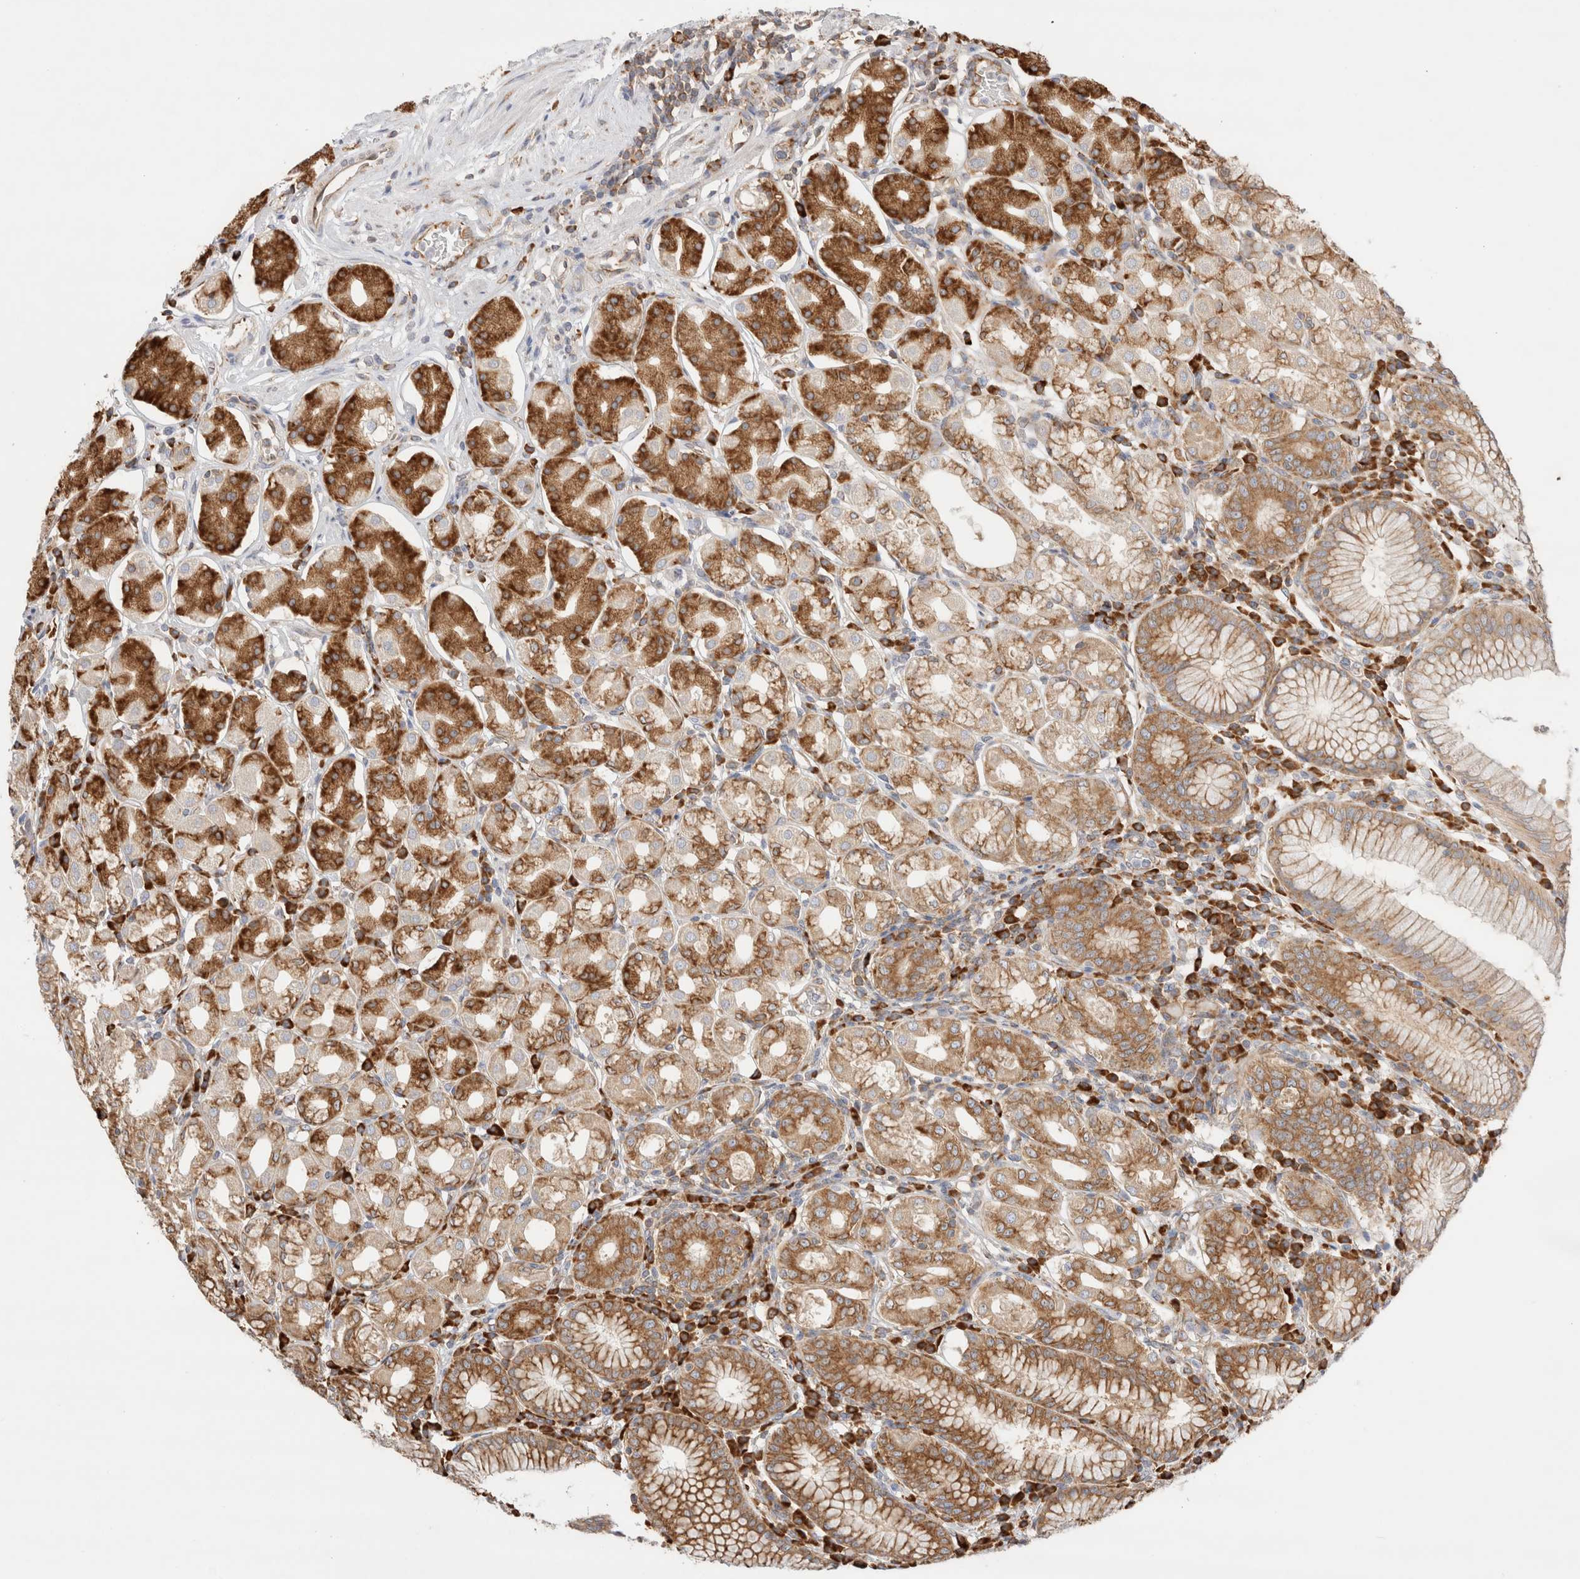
{"staining": {"intensity": "strong", "quantity": ">75%", "location": "cytoplasmic/membranous"}, "tissue": "stomach", "cell_type": "Glandular cells", "image_type": "normal", "snomed": [{"axis": "morphology", "description": "Normal tissue, NOS"}, {"axis": "topography", "description": "Stomach"}, {"axis": "topography", "description": "Stomach, lower"}], "caption": "Stomach stained with DAB (3,3'-diaminobenzidine) immunohistochemistry displays high levels of strong cytoplasmic/membranous staining in about >75% of glandular cells.", "gene": "ZC2HC1A", "patient": {"sex": "female", "age": 56}}